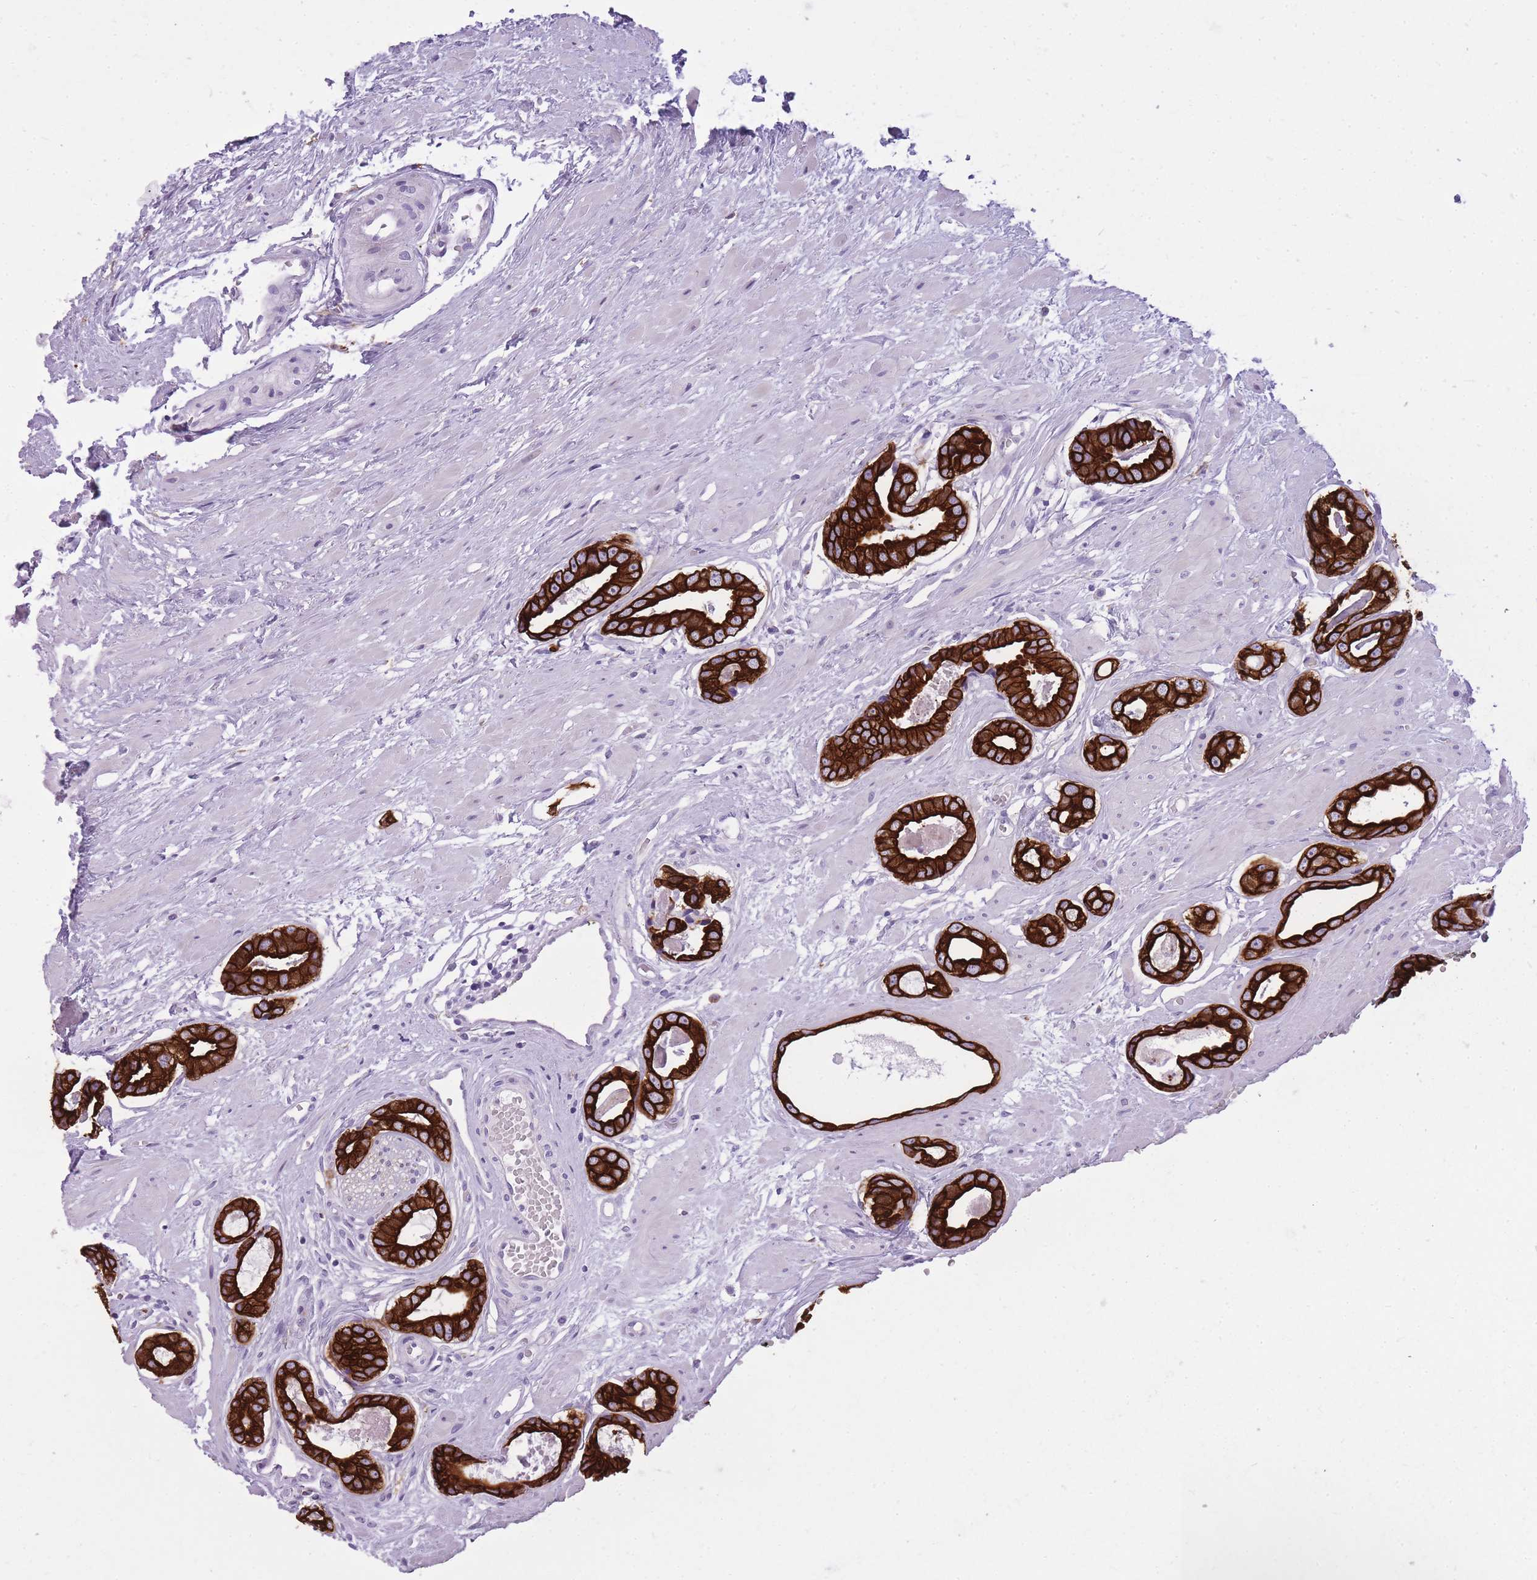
{"staining": {"intensity": "strong", "quantity": ">75%", "location": "cytoplasmic/membranous"}, "tissue": "prostate cancer", "cell_type": "Tumor cells", "image_type": "cancer", "snomed": [{"axis": "morphology", "description": "Adenocarcinoma, Low grade"}, {"axis": "topography", "description": "Prostate"}], "caption": "Brown immunohistochemical staining in human prostate cancer (low-grade adenocarcinoma) displays strong cytoplasmic/membranous staining in about >75% of tumor cells.", "gene": "RADX", "patient": {"sex": "male", "age": 64}}